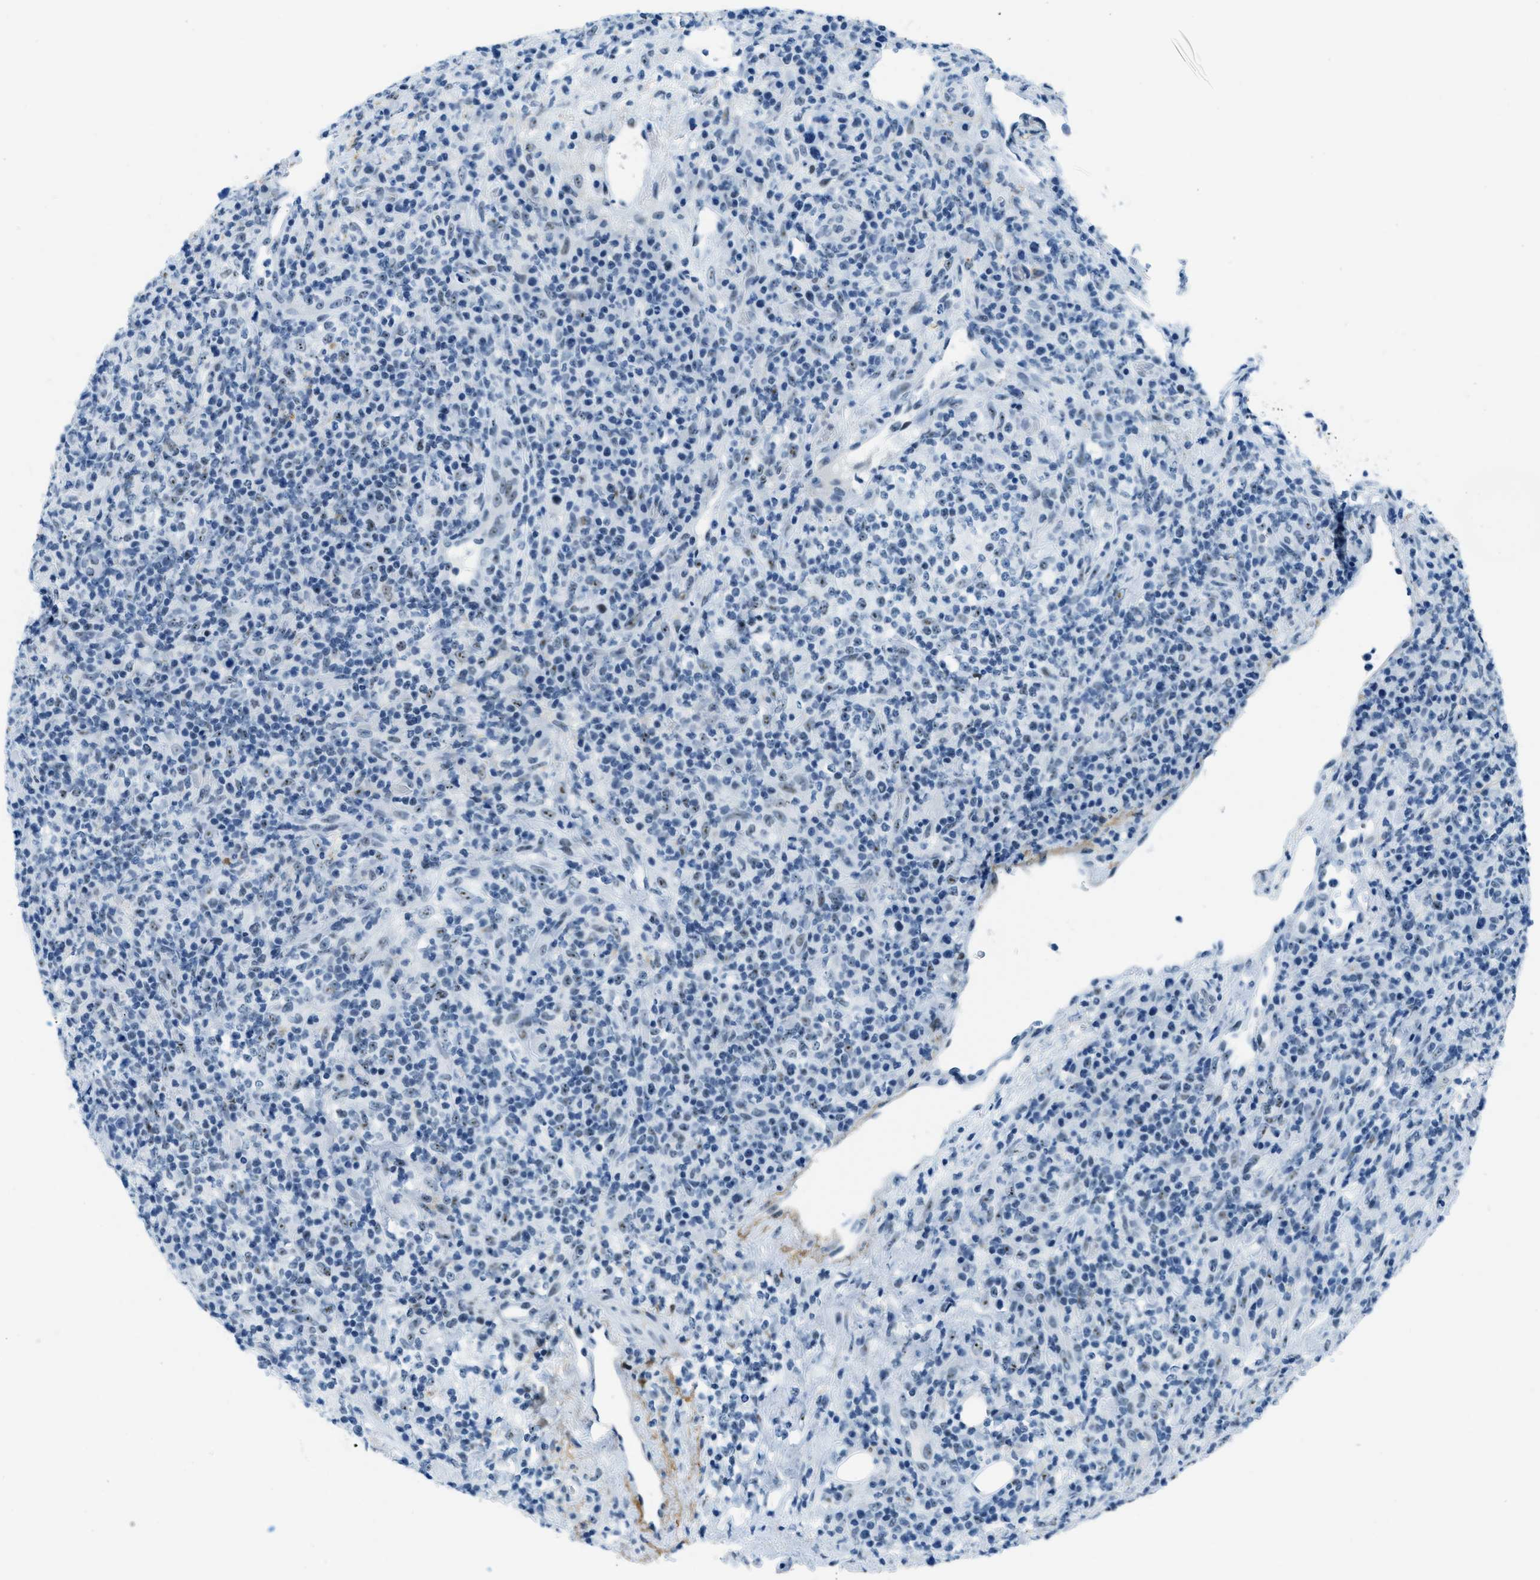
{"staining": {"intensity": "moderate", "quantity": "<25%", "location": "nuclear"}, "tissue": "lymphoma", "cell_type": "Tumor cells", "image_type": "cancer", "snomed": [{"axis": "morphology", "description": "Malignant lymphoma, non-Hodgkin's type, High grade"}, {"axis": "topography", "description": "Lymph node"}], "caption": "Lymphoma was stained to show a protein in brown. There is low levels of moderate nuclear staining in approximately <25% of tumor cells.", "gene": "PLA2G2A", "patient": {"sex": "female", "age": 76}}